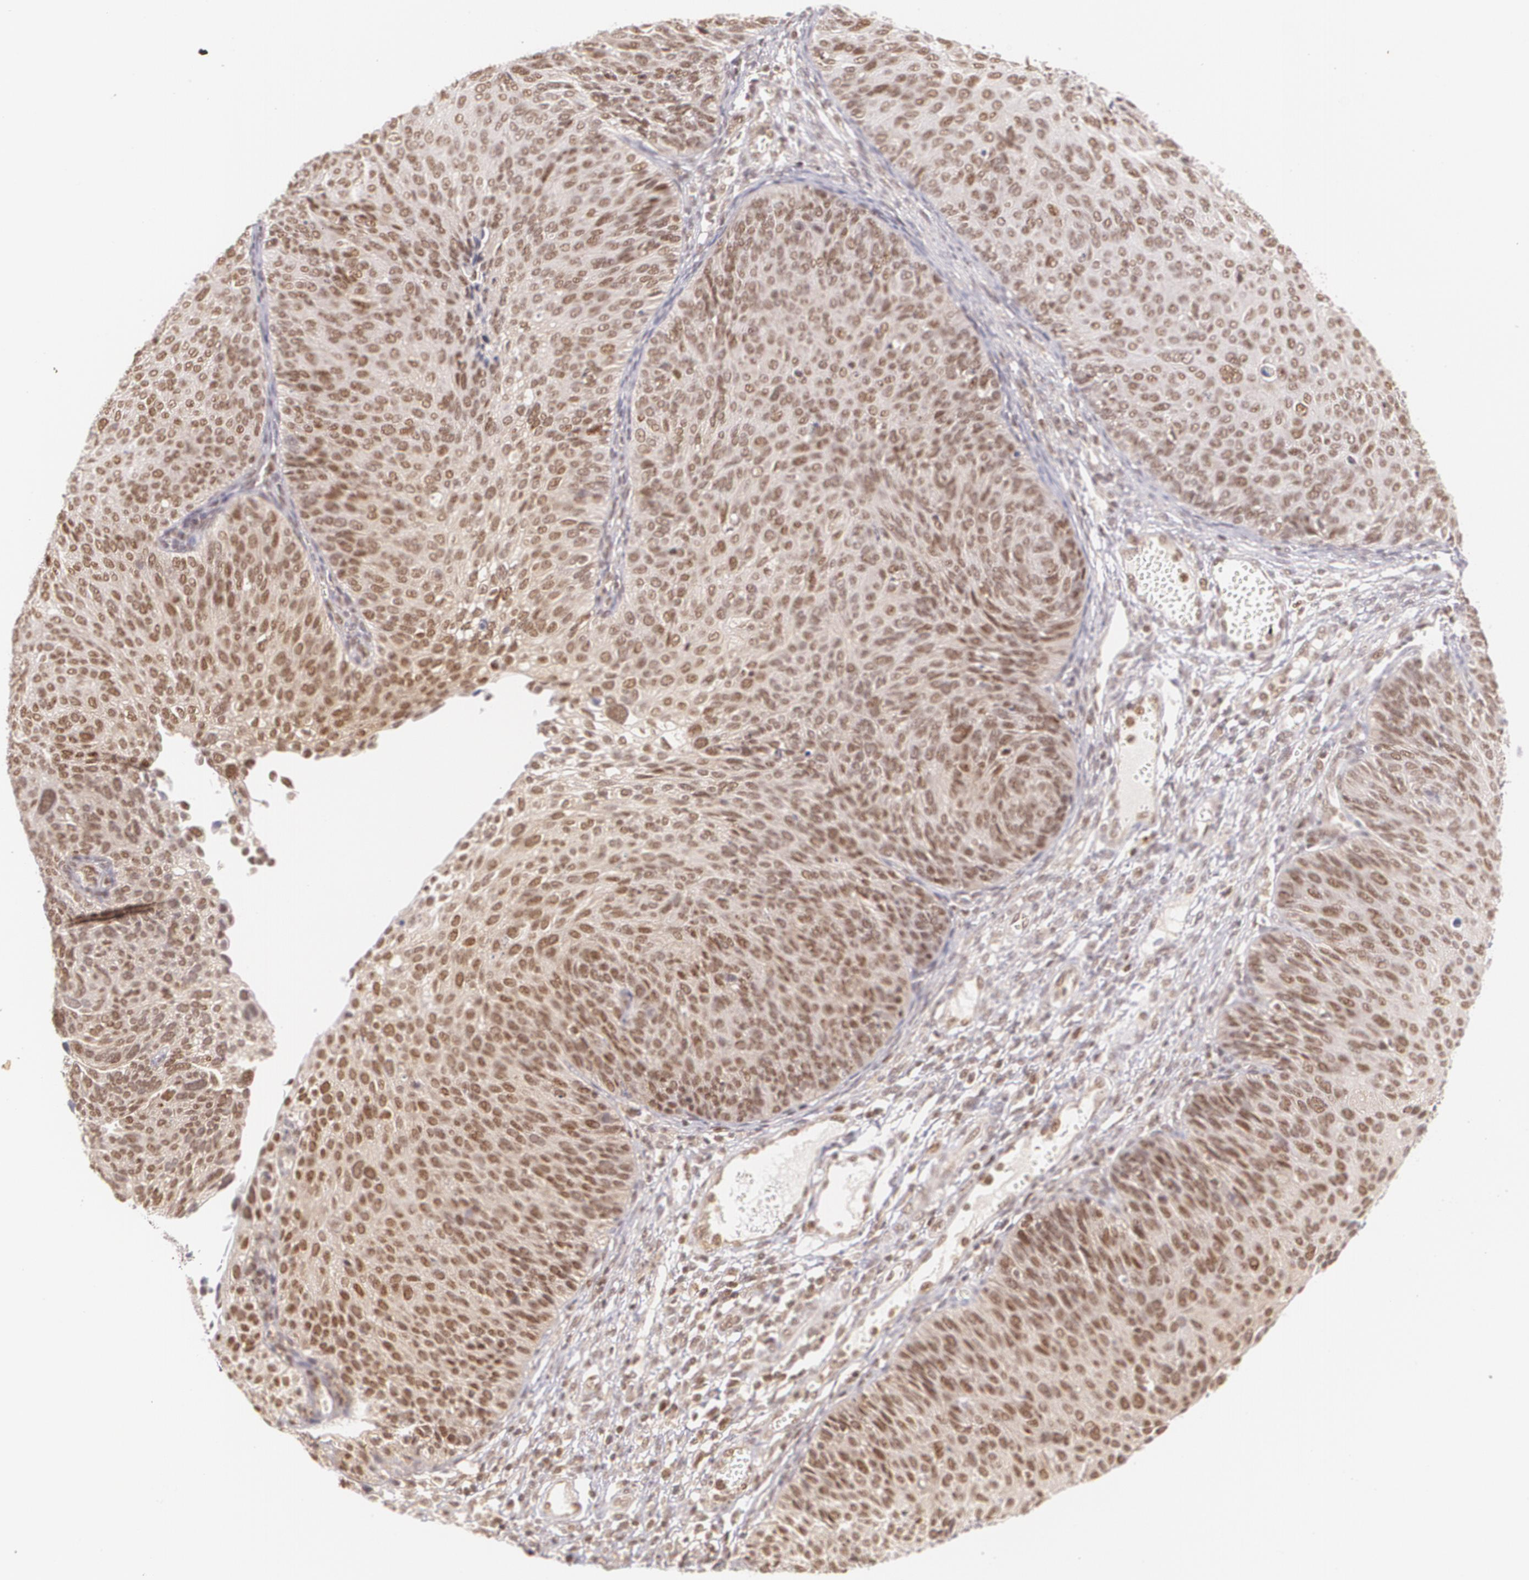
{"staining": {"intensity": "moderate", "quantity": ">75%", "location": "nuclear"}, "tissue": "cervical cancer", "cell_type": "Tumor cells", "image_type": "cancer", "snomed": [{"axis": "morphology", "description": "Squamous cell carcinoma, NOS"}, {"axis": "topography", "description": "Cervix"}], "caption": "Immunohistochemistry (IHC) micrograph of neoplastic tissue: cervical cancer stained using immunohistochemistry (IHC) displays medium levels of moderate protein expression localized specifically in the nuclear of tumor cells, appearing as a nuclear brown color.", "gene": "CUL2", "patient": {"sex": "female", "age": 36}}